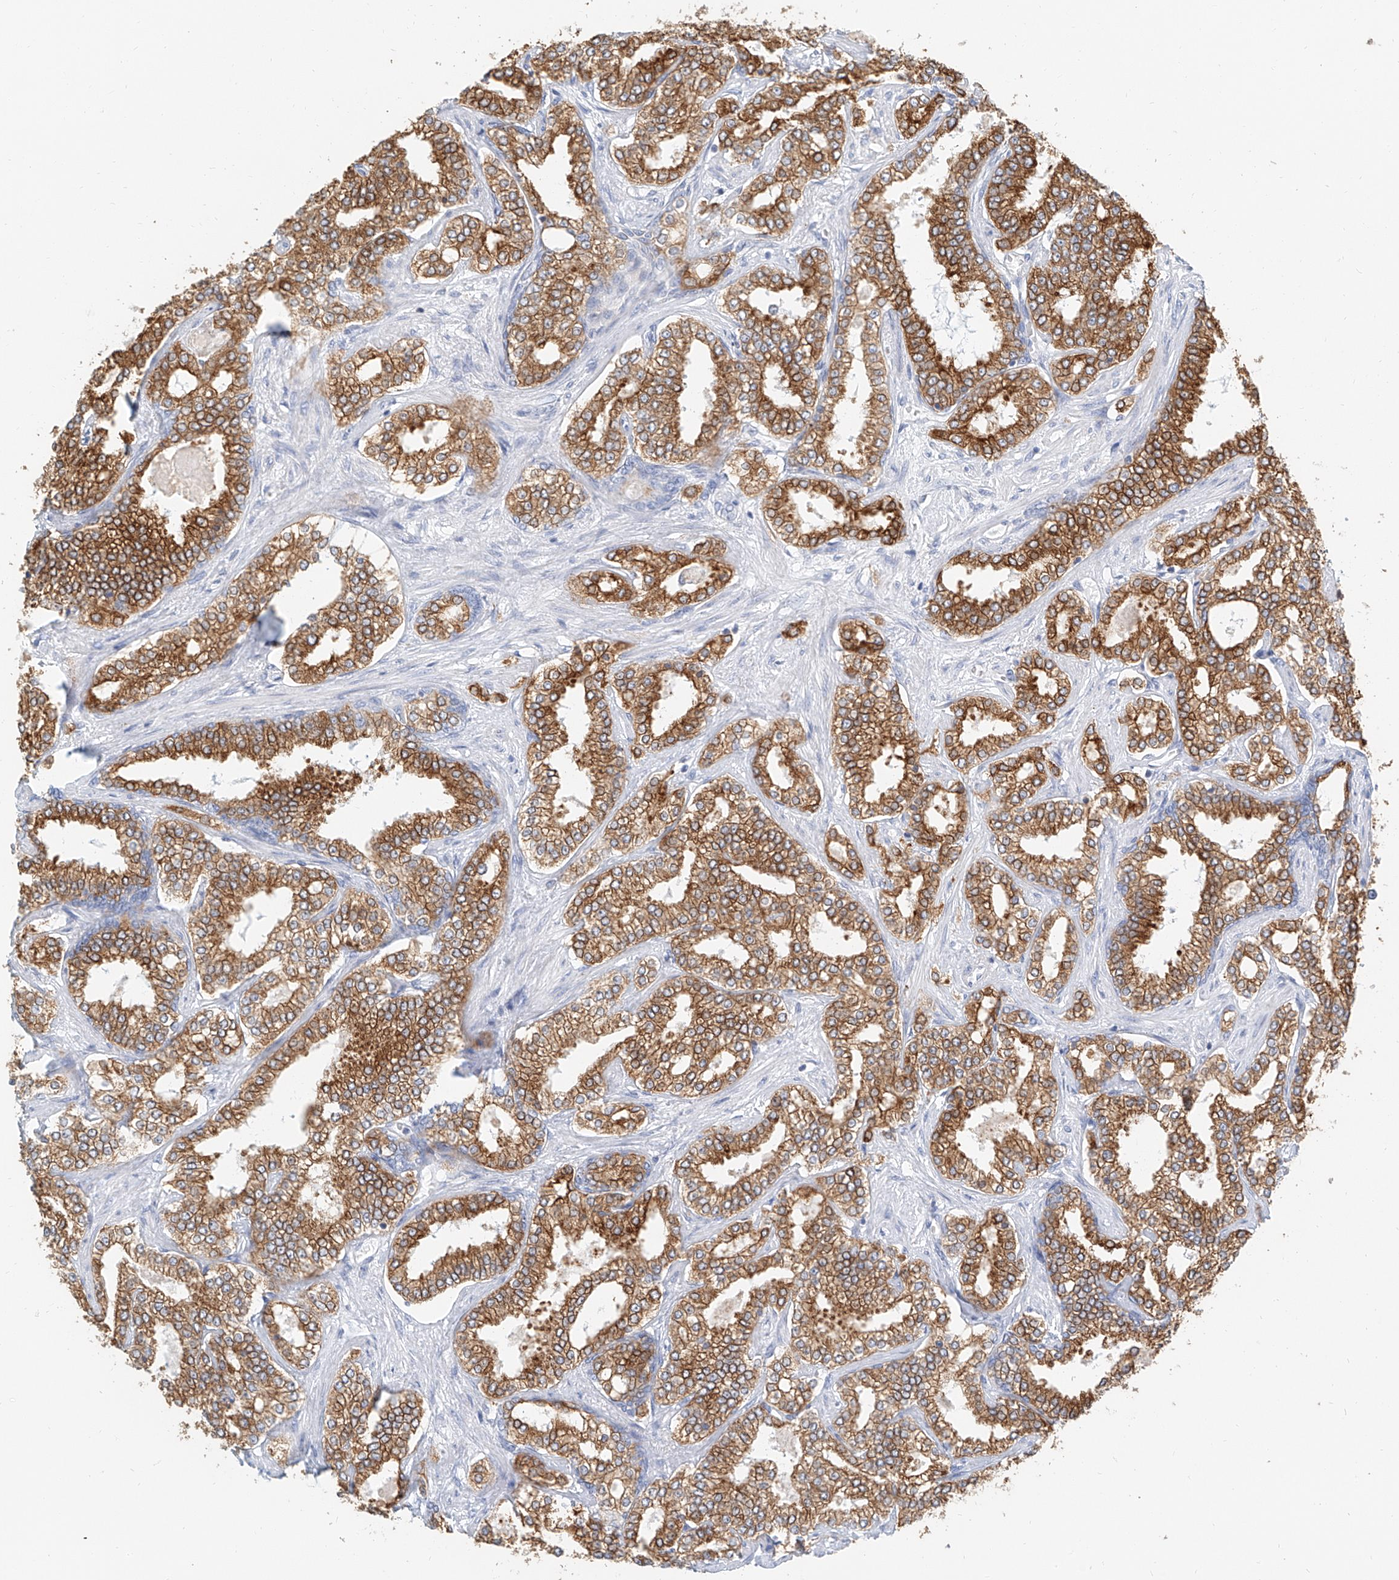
{"staining": {"intensity": "strong", "quantity": ">75%", "location": "cytoplasmic/membranous"}, "tissue": "prostate cancer", "cell_type": "Tumor cells", "image_type": "cancer", "snomed": [{"axis": "morphology", "description": "Normal tissue, NOS"}, {"axis": "morphology", "description": "Adenocarcinoma, High grade"}, {"axis": "topography", "description": "Prostate"}], "caption": "Brown immunohistochemical staining in prostate high-grade adenocarcinoma exhibits strong cytoplasmic/membranous expression in about >75% of tumor cells. The protein of interest is shown in brown color, while the nuclei are stained blue.", "gene": "DHRS7", "patient": {"sex": "male", "age": 83}}